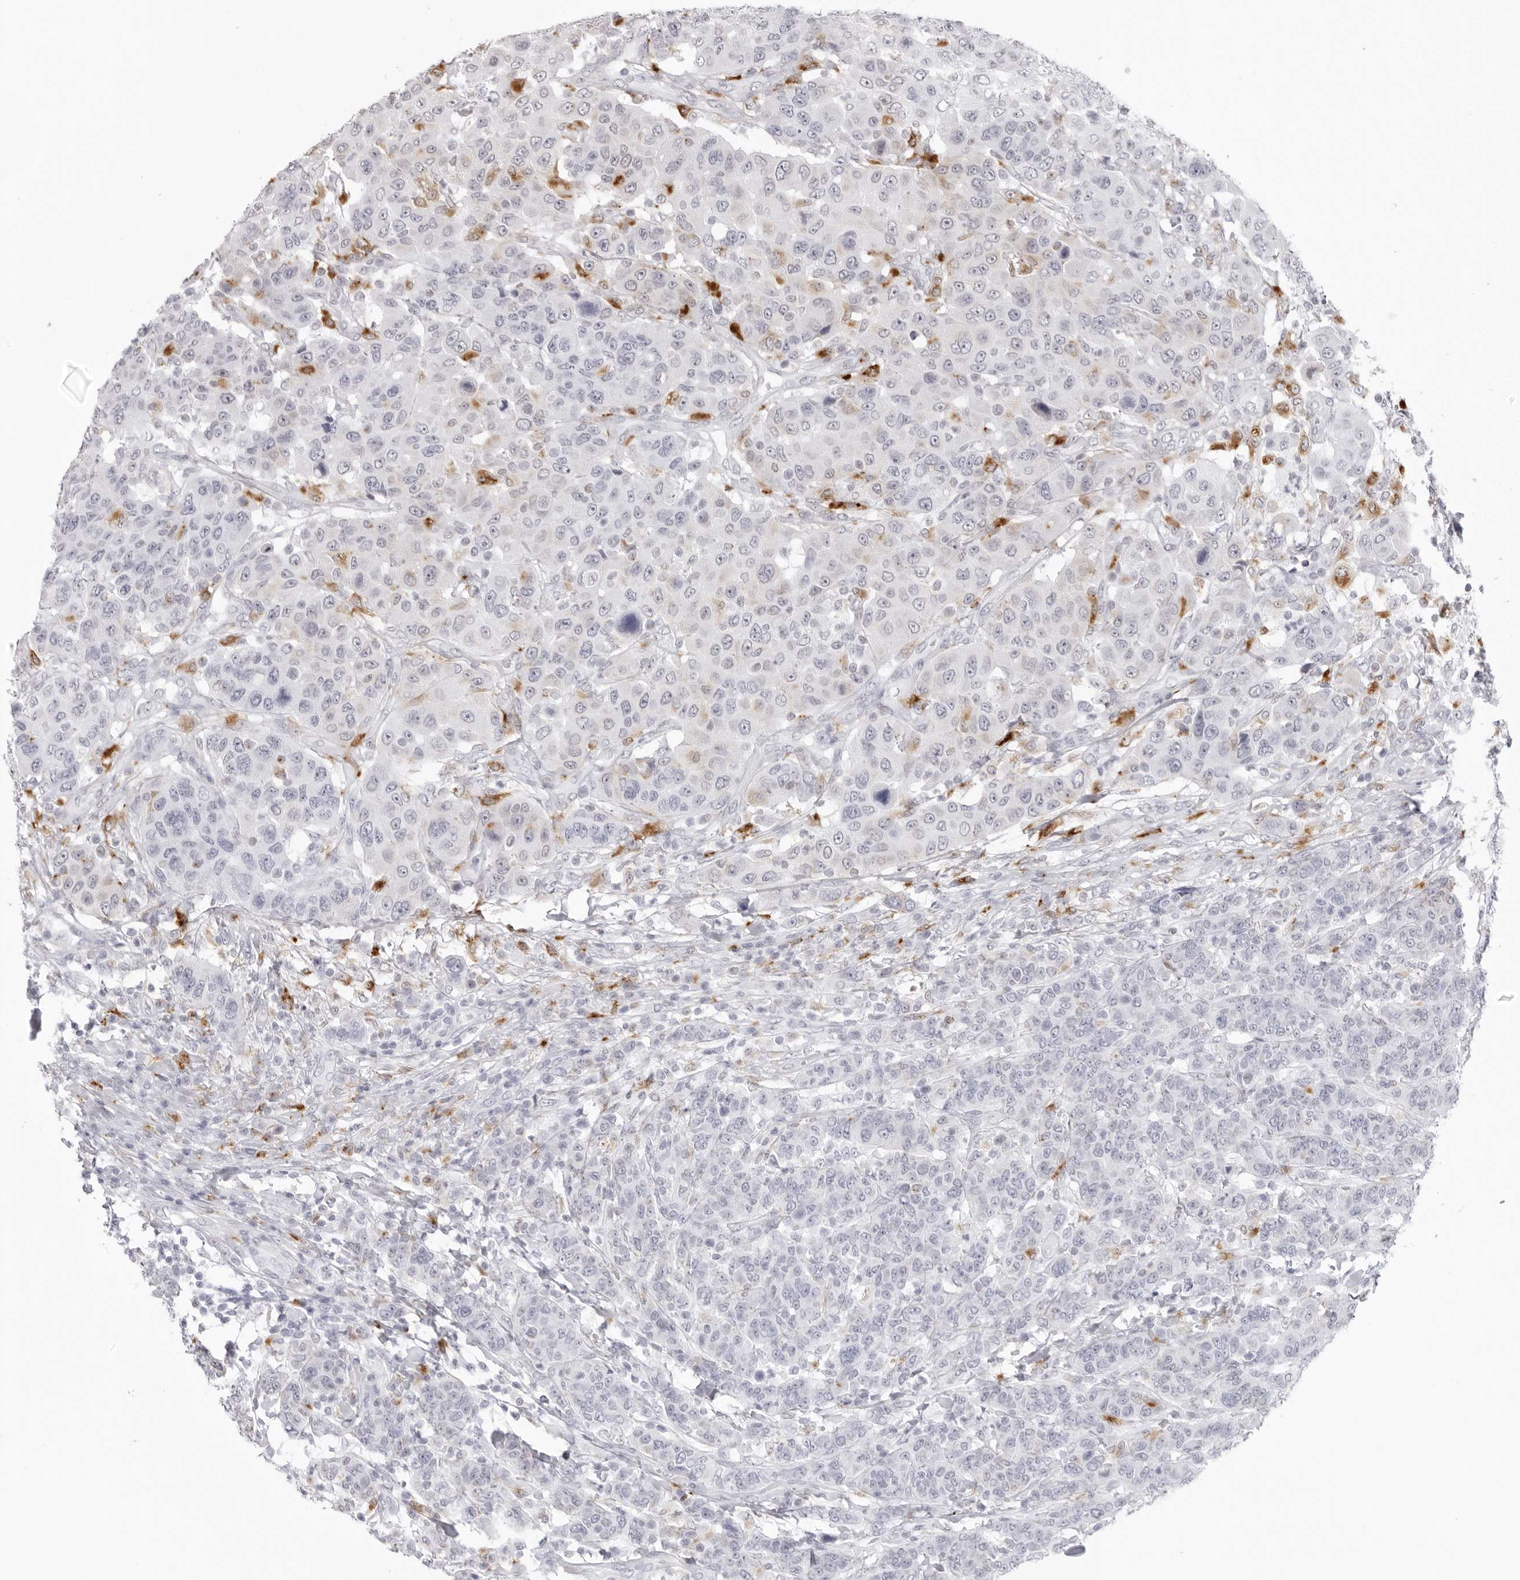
{"staining": {"intensity": "negative", "quantity": "none", "location": "none"}, "tissue": "breast cancer", "cell_type": "Tumor cells", "image_type": "cancer", "snomed": [{"axis": "morphology", "description": "Duct carcinoma"}, {"axis": "topography", "description": "Breast"}], "caption": "DAB immunohistochemical staining of human infiltrating ductal carcinoma (breast) displays no significant staining in tumor cells.", "gene": "IL25", "patient": {"sex": "female", "age": 37}}